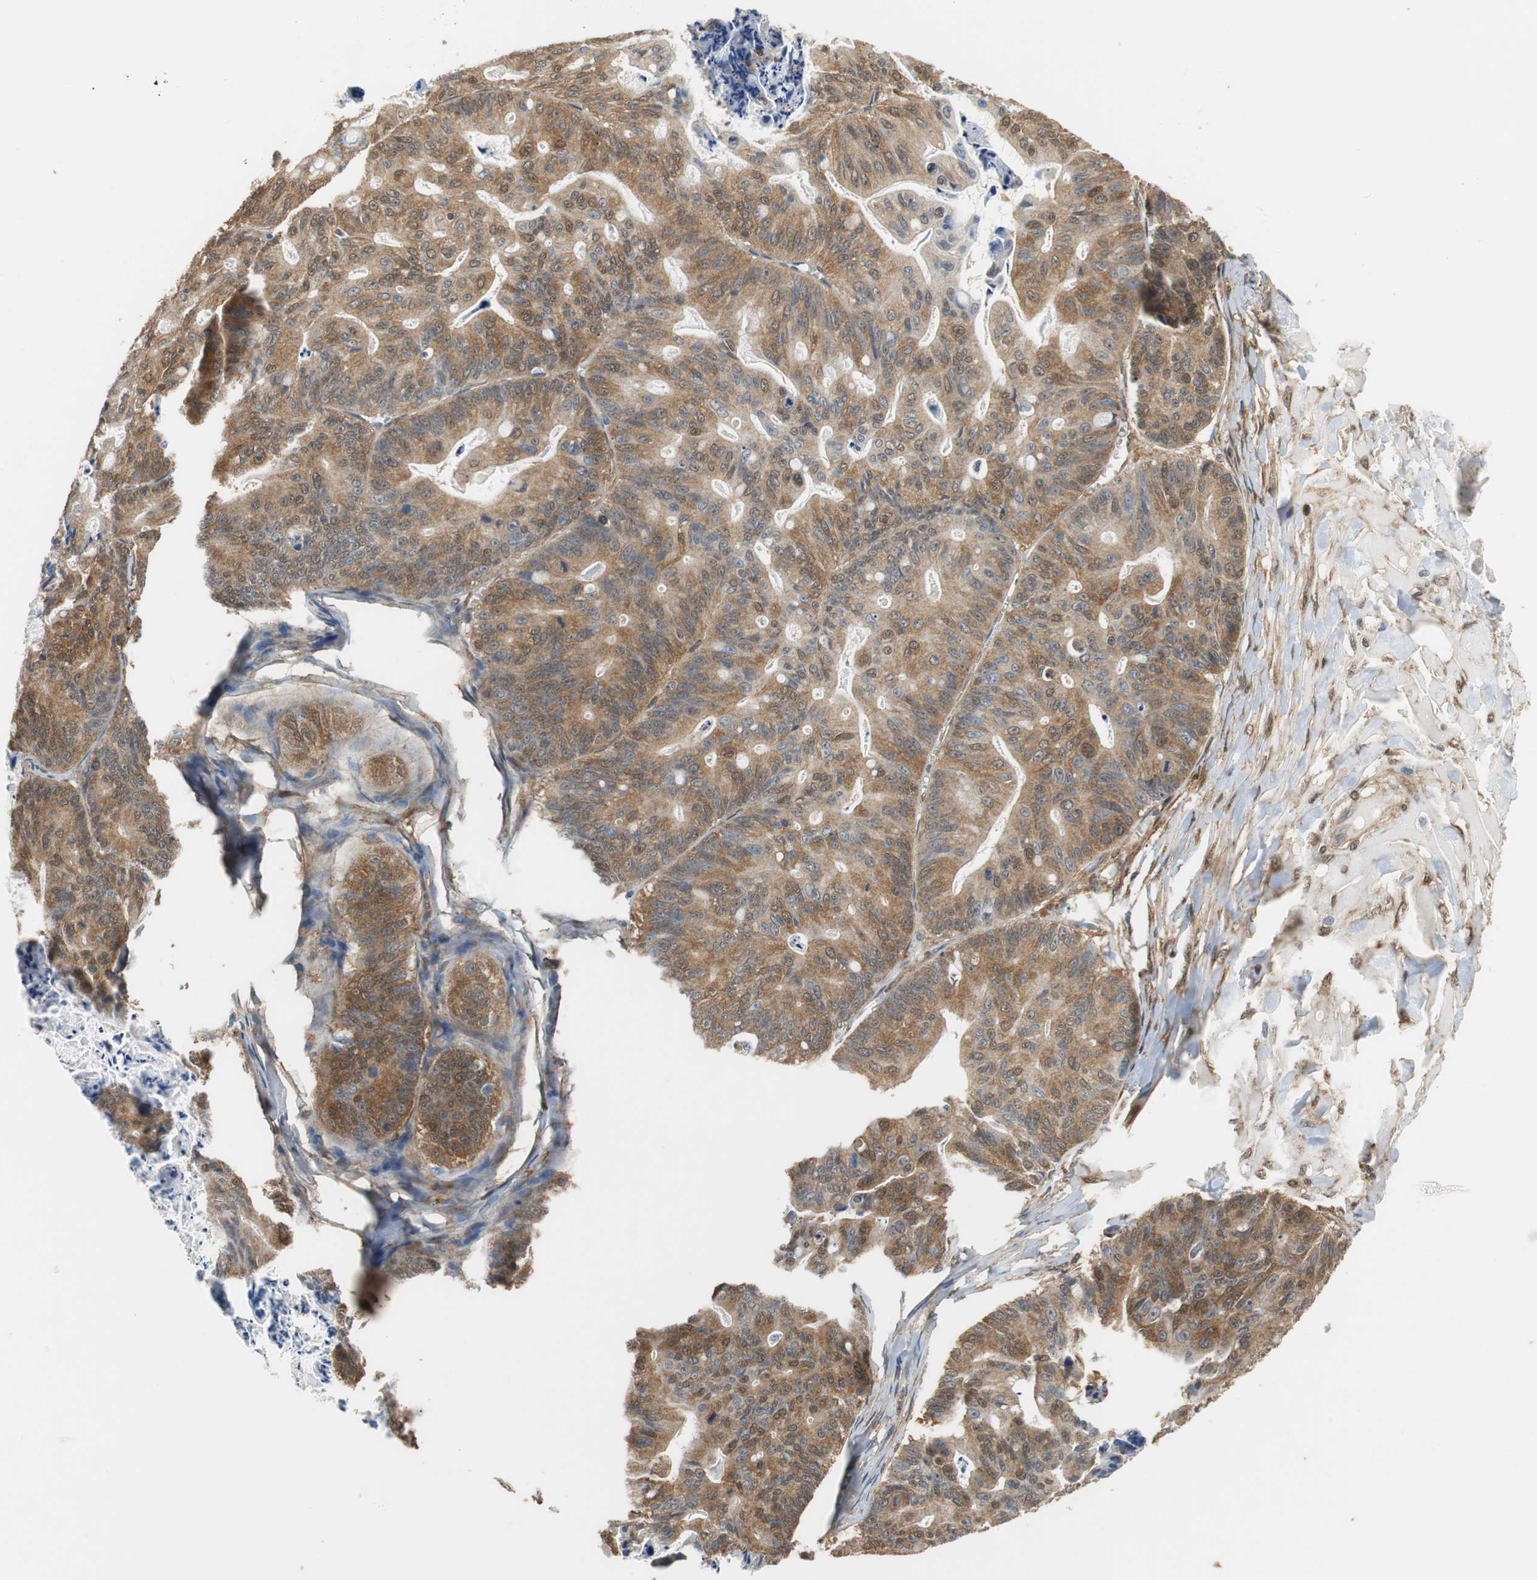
{"staining": {"intensity": "moderate", "quantity": ">75%", "location": "cytoplasmic/membranous,nuclear"}, "tissue": "ovarian cancer", "cell_type": "Tumor cells", "image_type": "cancer", "snomed": [{"axis": "morphology", "description": "Cystadenocarcinoma, mucinous, NOS"}, {"axis": "topography", "description": "Ovary"}], "caption": "IHC staining of mucinous cystadenocarcinoma (ovarian), which reveals medium levels of moderate cytoplasmic/membranous and nuclear positivity in approximately >75% of tumor cells indicating moderate cytoplasmic/membranous and nuclear protein positivity. The staining was performed using DAB (brown) for protein detection and nuclei were counterstained in hematoxylin (blue).", "gene": "UBQLN2", "patient": {"sex": "female", "age": 36}}